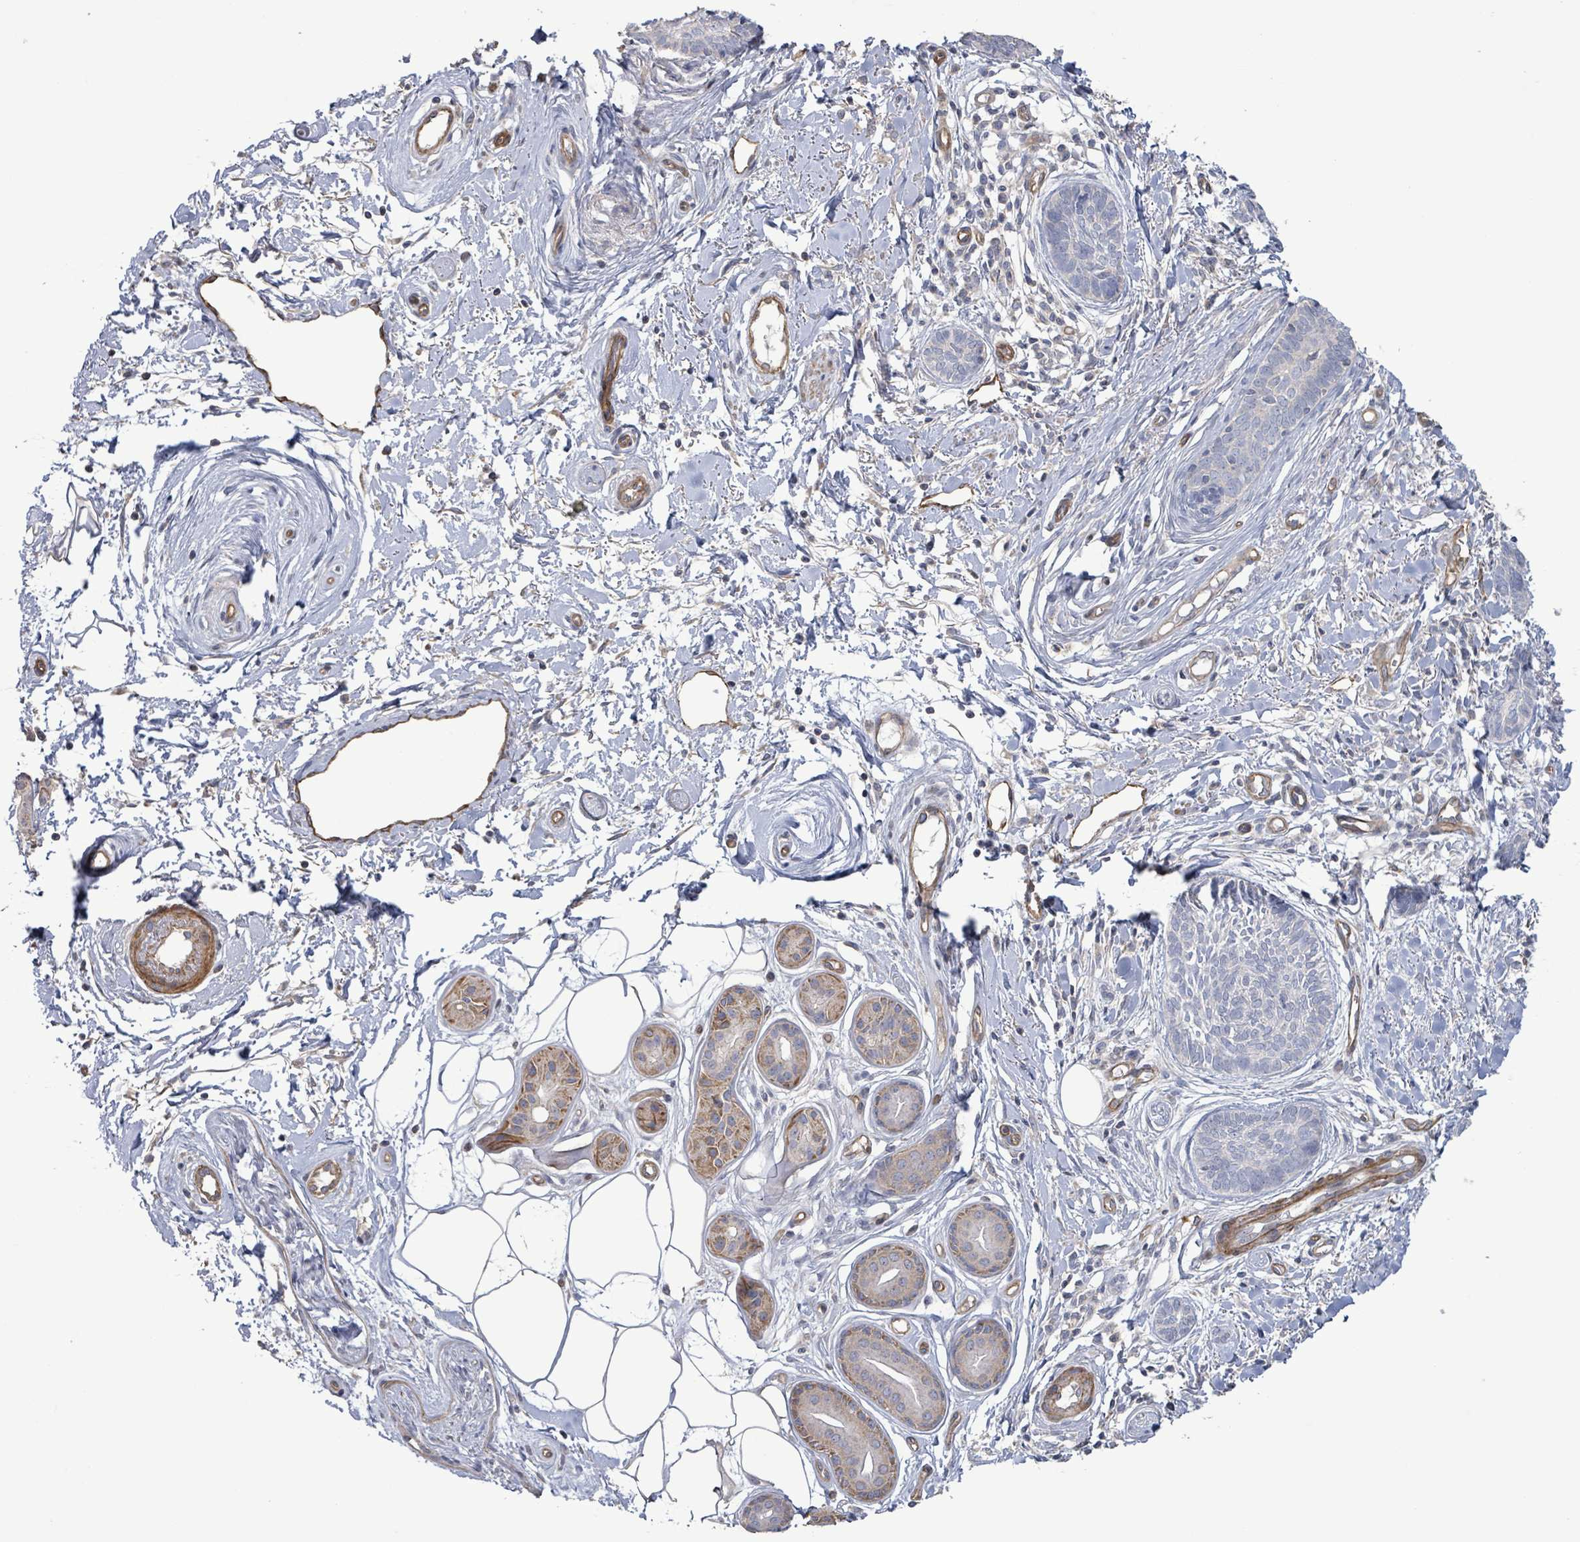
{"staining": {"intensity": "negative", "quantity": "none", "location": "none"}, "tissue": "skin cancer", "cell_type": "Tumor cells", "image_type": "cancer", "snomed": [{"axis": "morphology", "description": "Basal cell carcinoma"}, {"axis": "topography", "description": "Skin"}], "caption": "This is an immunohistochemistry (IHC) histopathology image of skin cancer (basal cell carcinoma). There is no positivity in tumor cells.", "gene": "KANK3", "patient": {"sex": "female", "age": 81}}